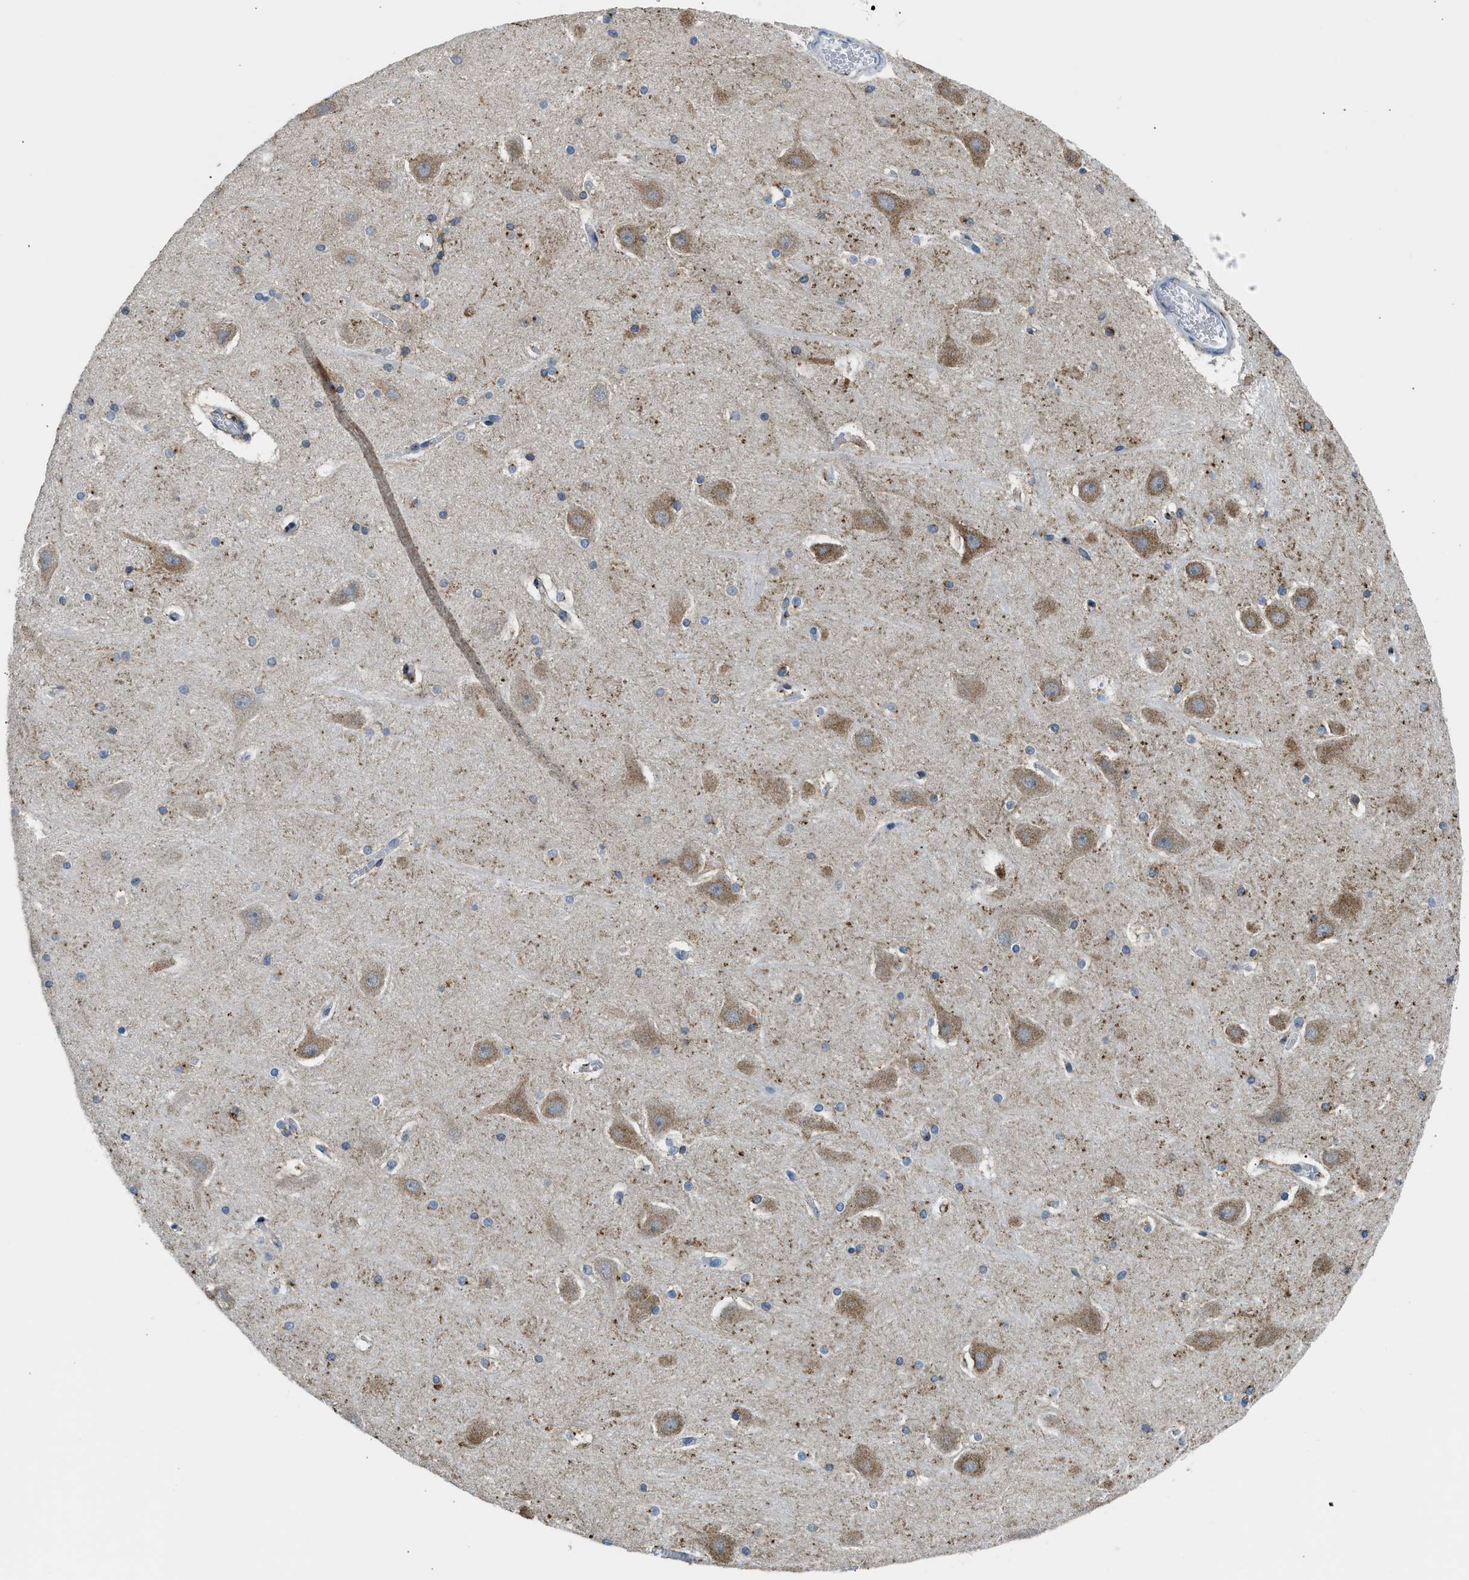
{"staining": {"intensity": "weak", "quantity": "<25%", "location": "cytoplasmic/membranous"}, "tissue": "hippocampus", "cell_type": "Glial cells", "image_type": "normal", "snomed": [{"axis": "morphology", "description": "Normal tissue, NOS"}, {"axis": "topography", "description": "Hippocampus"}], "caption": "Human hippocampus stained for a protein using immunohistochemistry exhibits no expression in glial cells.", "gene": "LRP1", "patient": {"sex": "male", "age": 45}}